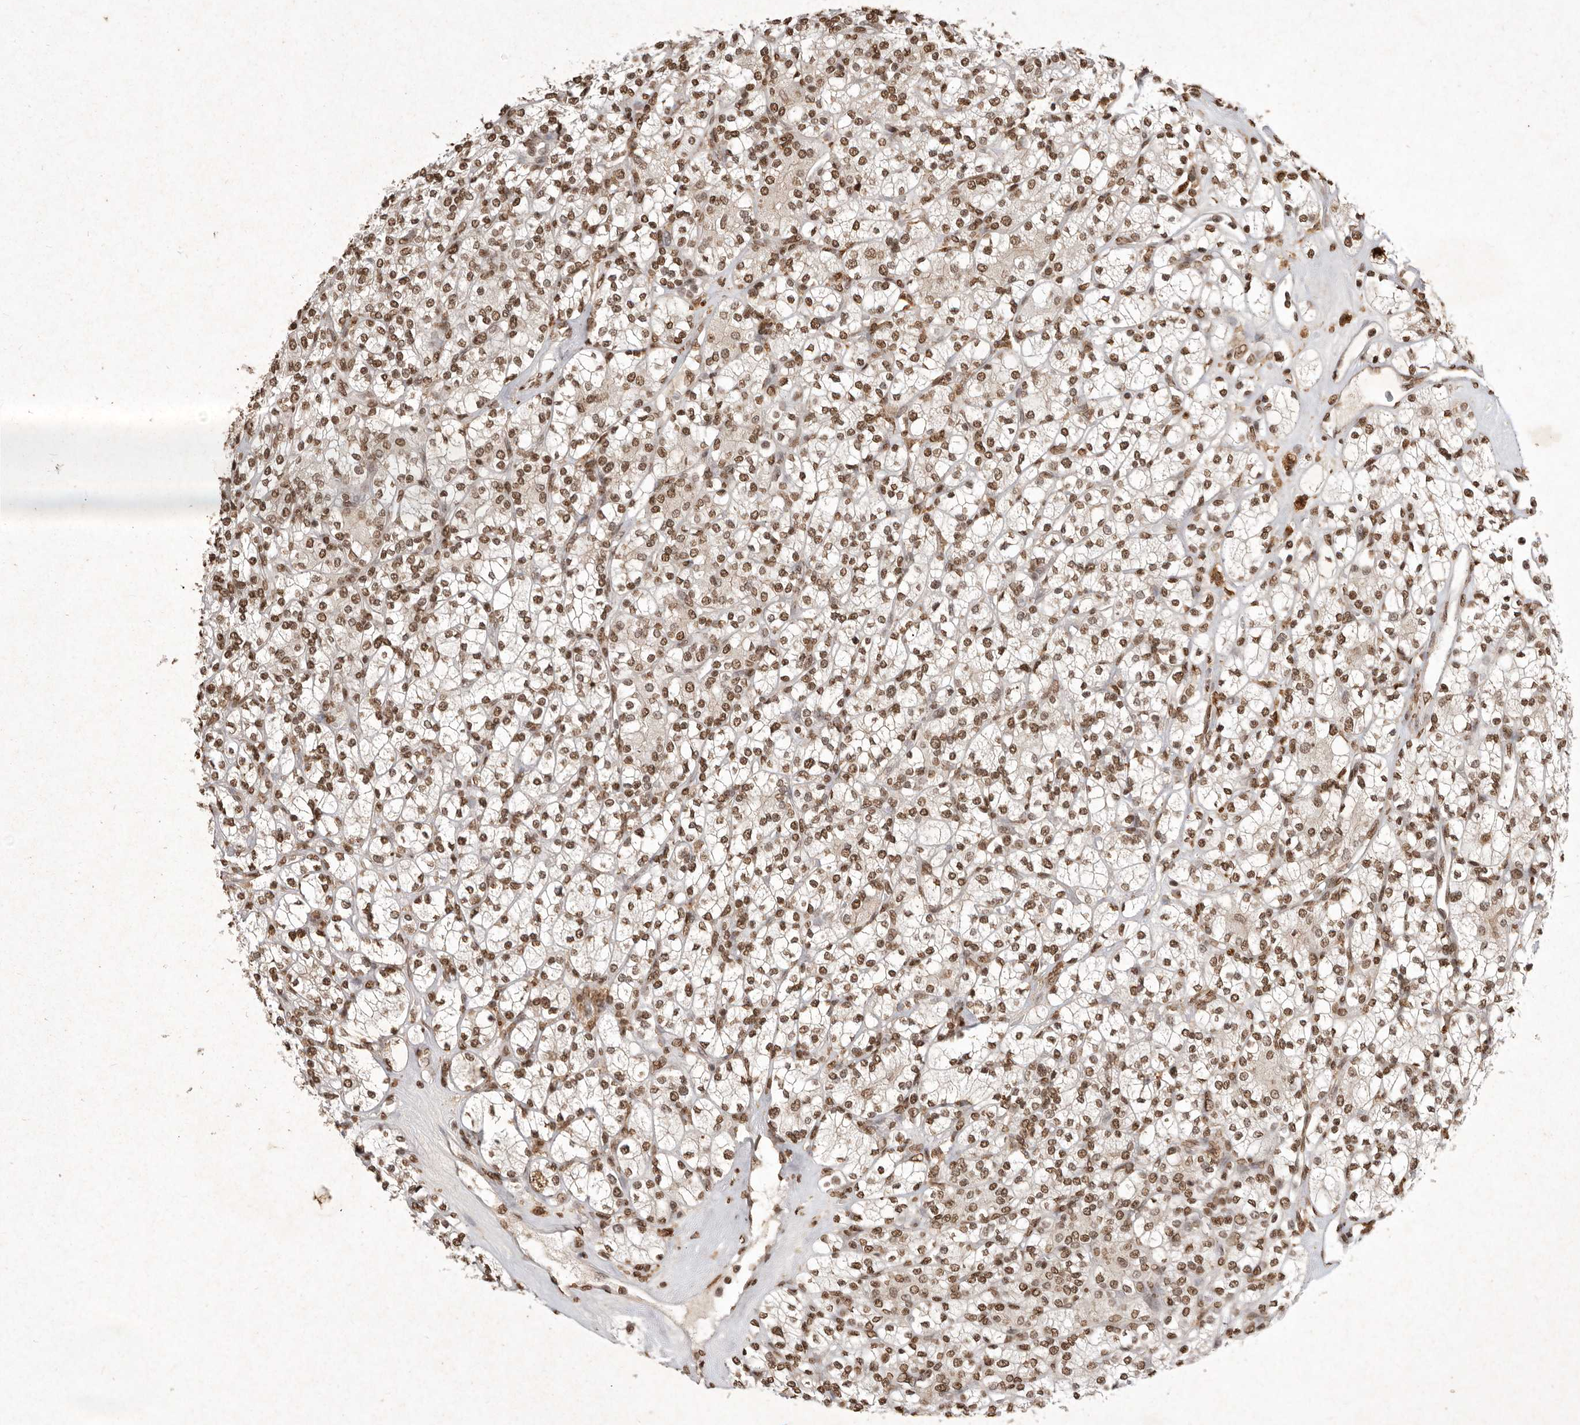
{"staining": {"intensity": "moderate", "quantity": ">75%", "location": "nuclear"}, "tissue": "renal cancer", "cell_type": "Tumor cells", "image_type": "cancer", "snomed": [{"axis": "morphology", "description": "Adenocarcinoma, NOS"}, {"axis": "topography", "description": "Kidney"}], "caption": "Immunohistochemistry (IHC) photomicrograph of neoplastic tissue: human adenocarcinoma (renal) stained using immunohistochemistry shows medium levels of moderate protein expression localized specifically in the nuclear of tumor cells, appearing as a nuclear brown color.", "gene": "NKX3-2", "patient": {"sex": "male", "age": 77}}